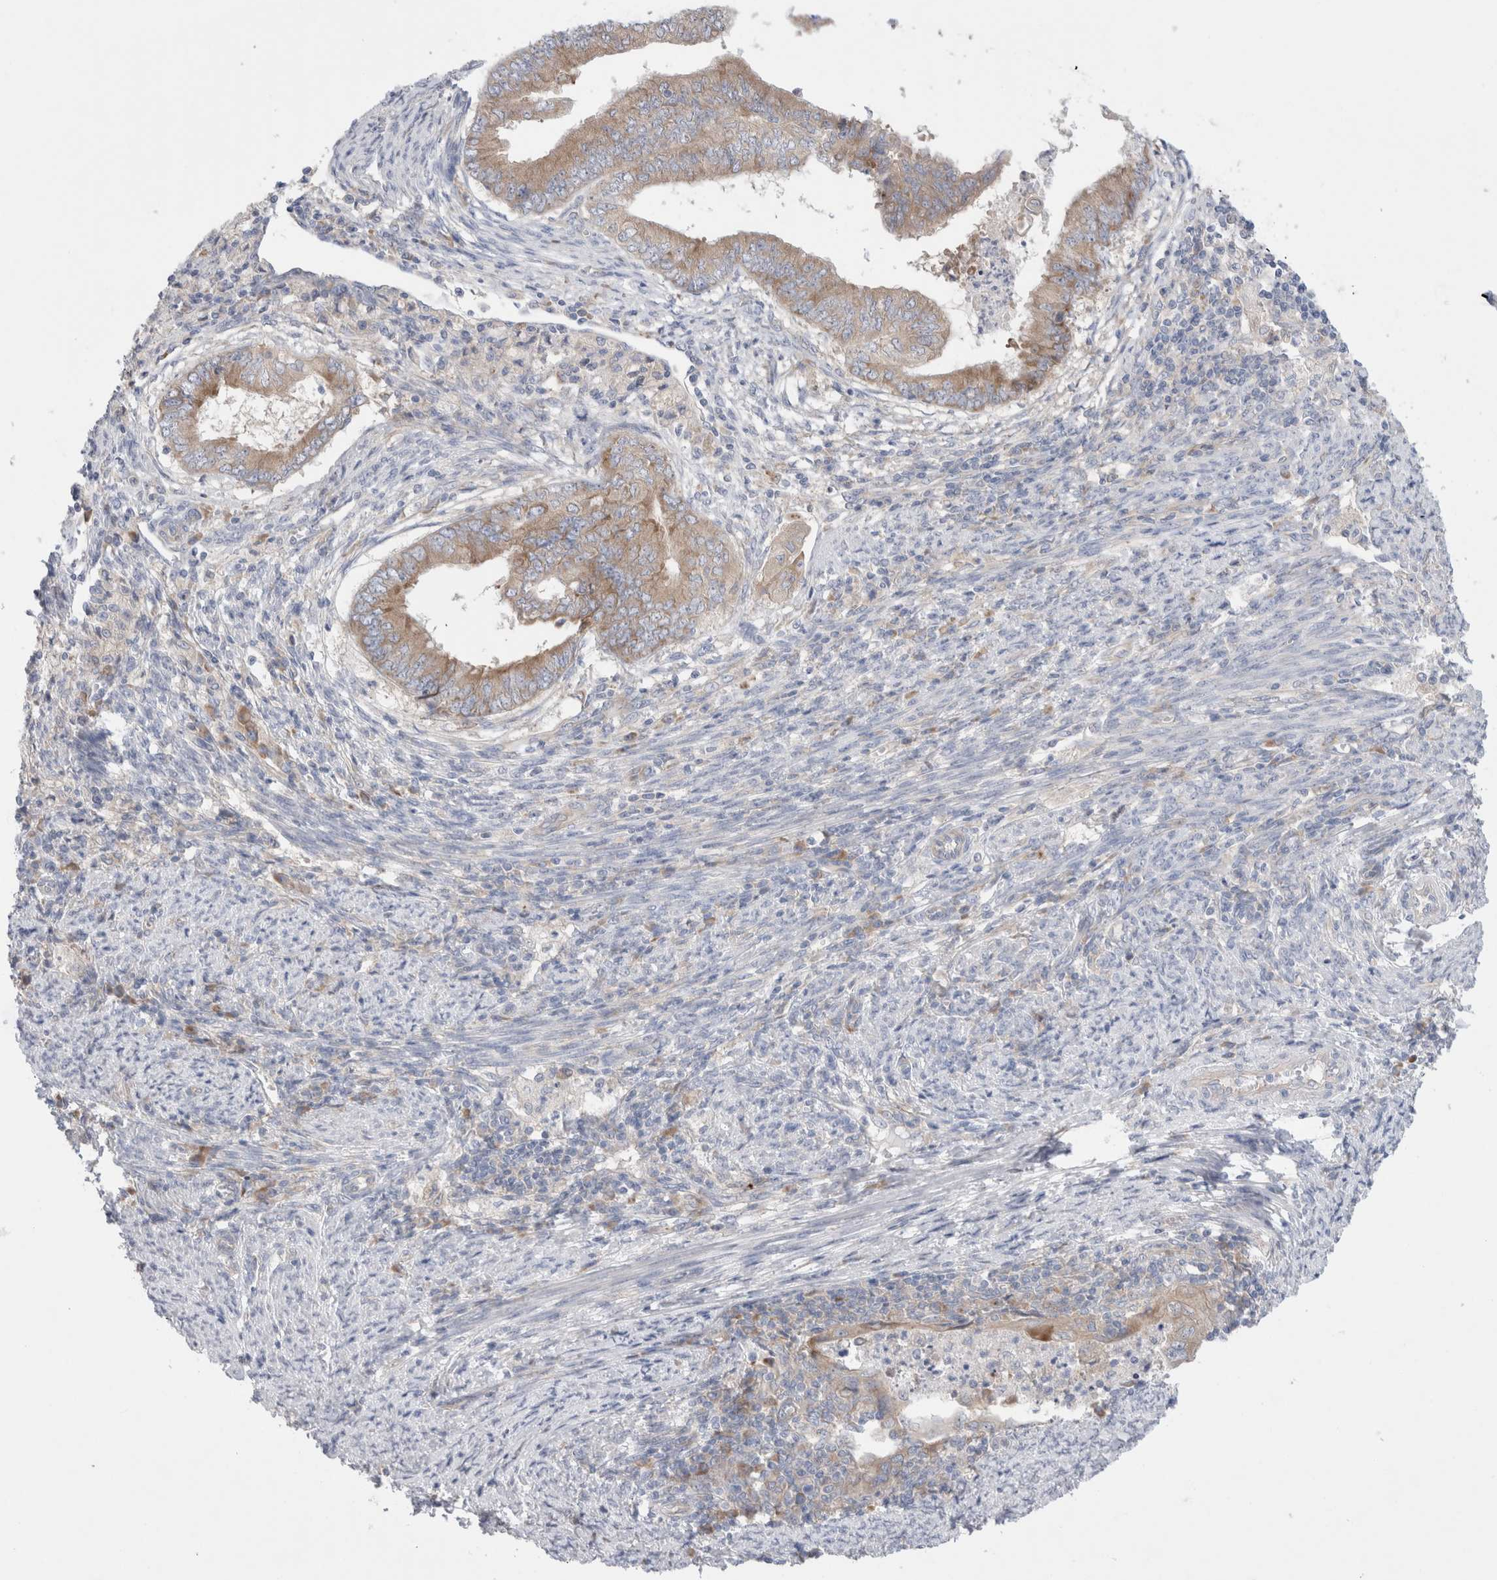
{"staining": {"intensity": "weak", "quantity": ">75%", "location": "cytoplasmic/membranous"}, "tissue": "endometrial cancer", "cell_type": "Tumor cells", "image_type": "cancer", "snomed": [{"axis": "morphology", "description": "Polyp, NOS"}, {"axis": "morphology", "description": "Adenocarcinoma, NOS"}, {"axis": "morphology", "description": "Adenoma, NOS"}, {"axis": "topography", "description": "Endometrium"}], "caption": "DAB (3,3'-diaminobenzidine) immunohistochemical staining of endometrial cancer (adenocarcinoma) displays weak cytoplasmic/membranous protein positivity in about >75% of tumor cells.", "gene": "RBM12B", "patient": {"sex": "female", "age": 79}}